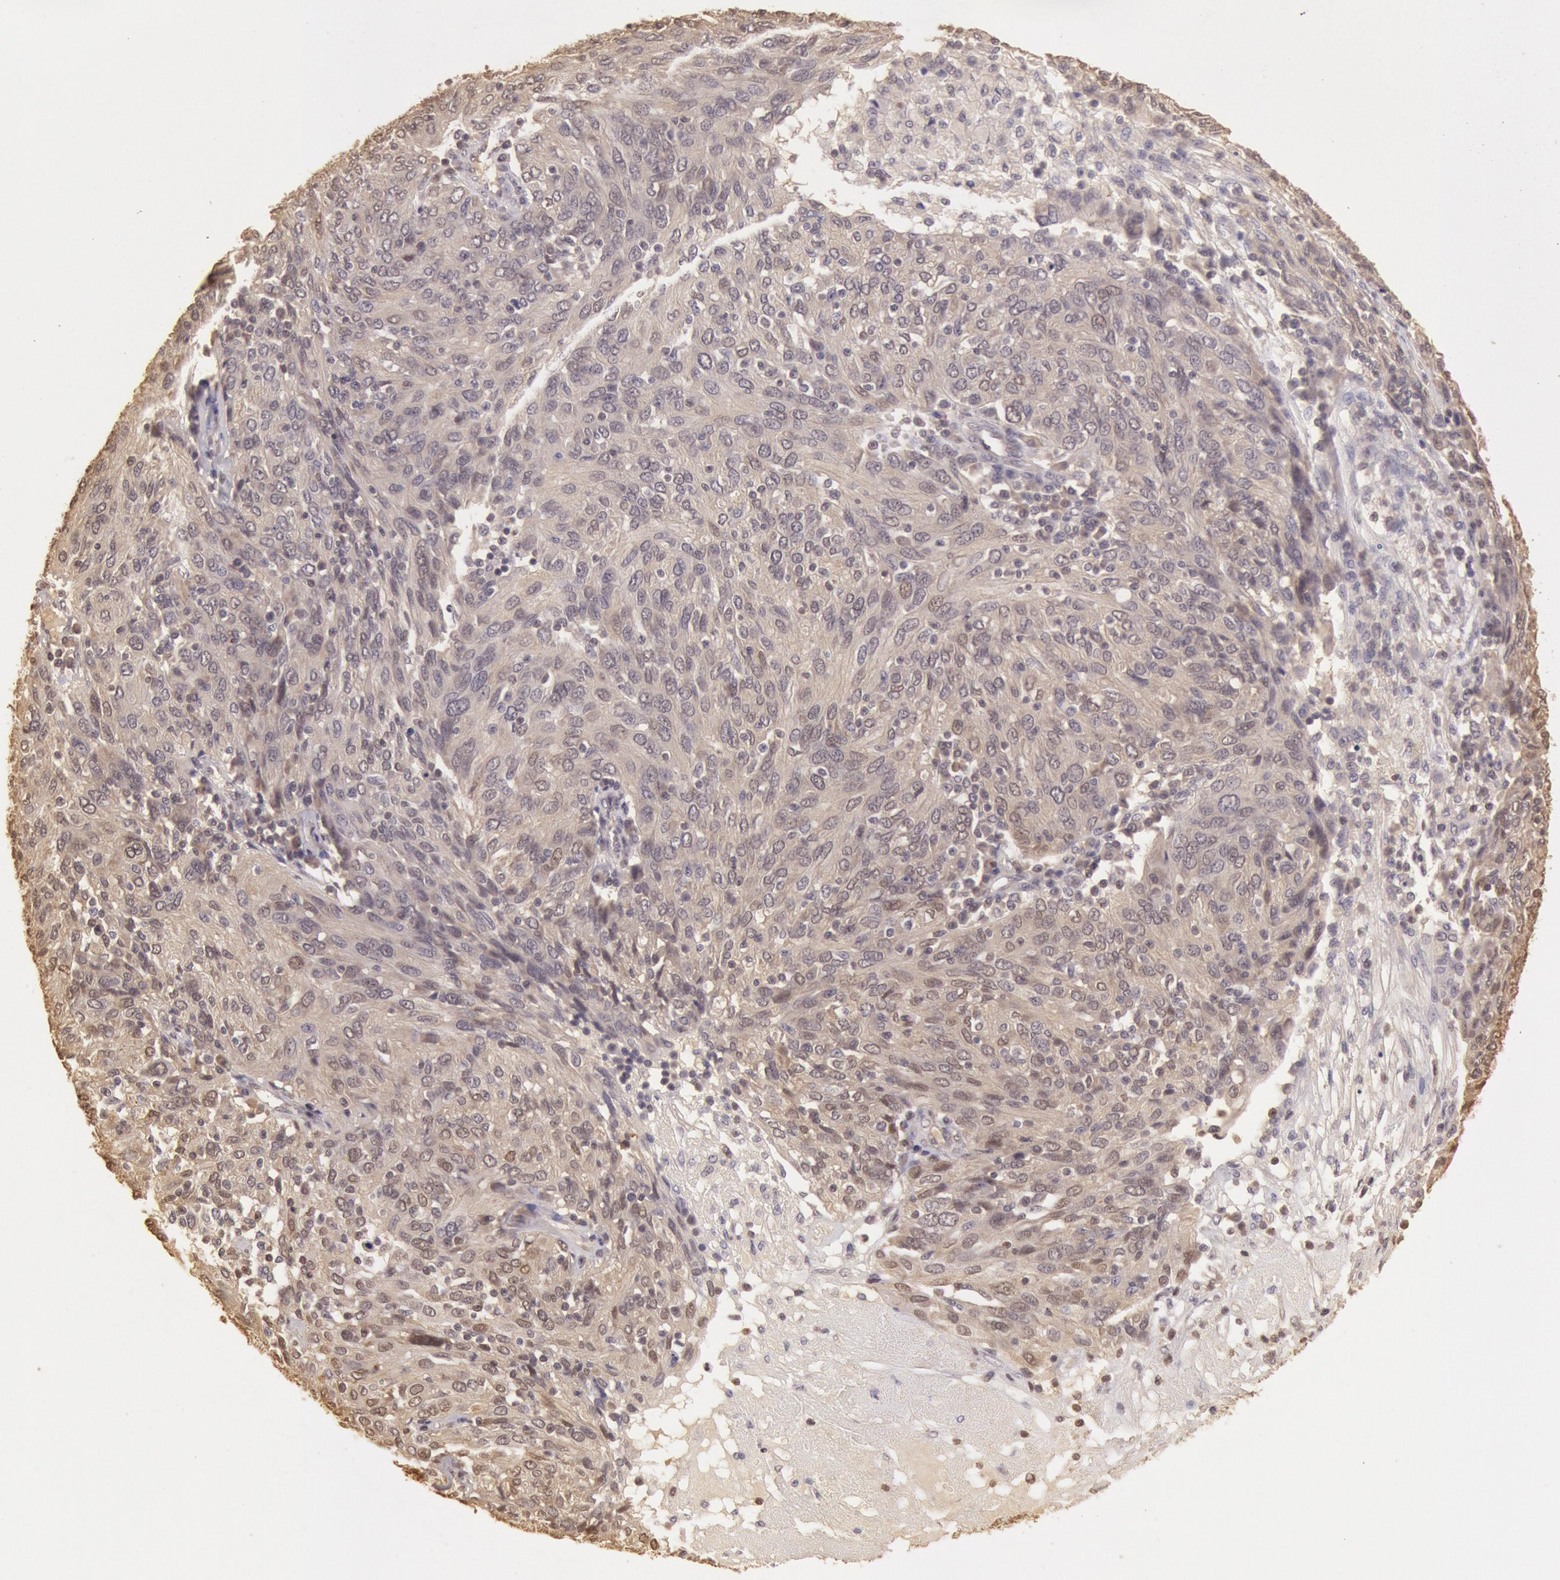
{"staining": {"intensity": "weak", "quantity": "25%-75%", "location": "cytoplasmic/membranous,nuclear"}, "tissue": "ovarian cancer", "cell_type": "Tumor cells", "image_type": "cancer", "snomed": [{"axis": "morphology", "description": "Carcinoma, endometroid"}, {"axis": "topography", "description": "Ovary"}], "caption": "A brown stain highlights weak cytoplasmic/membranous and nuclear expression of a protein in human ovarian endometroid carcinoma tumor cells.", "gene": "SOD1", "patient": {"sex": "female", "age": 50}}